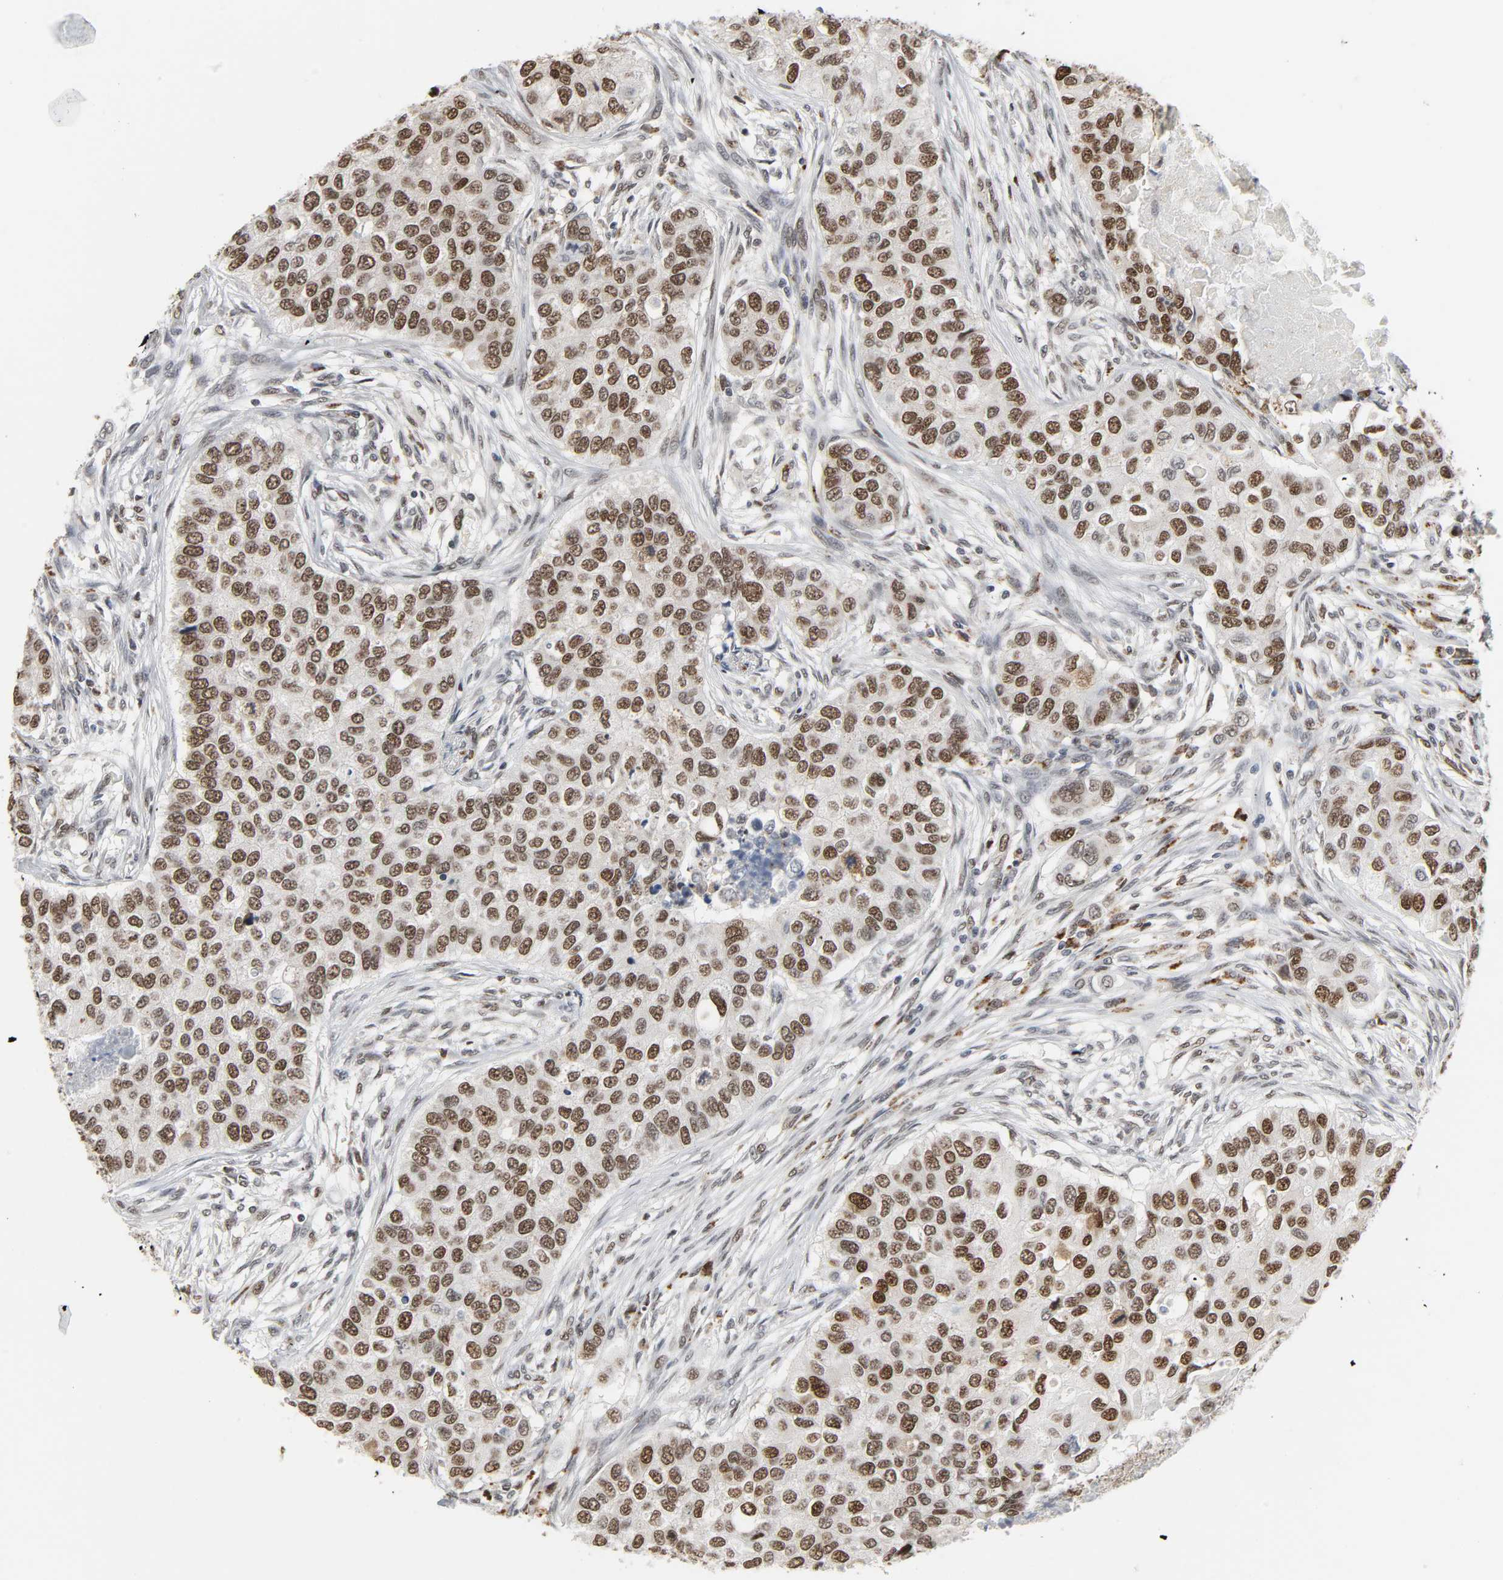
{"staining": {"intensity": "strong", "quantity": ">75%", "location": "nuclear"}, "tissue": "breast cancer", "cell_type": "Tumor cells", "image_type": "cancer", "snomed": [{"axis": "morphology", "description": "Normal tissue, NOS"}, {"axis": "morphology", "description": "Duct carcinoma"}, {"axis": "topography", "description": "Breast"}], "caption": "About >75% of tumor cells in human breast invasive ductal carcinoma exhibit strong nuclear protein positivity as visualized by brown immunohistochemical staining.", "gene": "DAZAP1", "patient": {"sex": "female", "age": 49}}